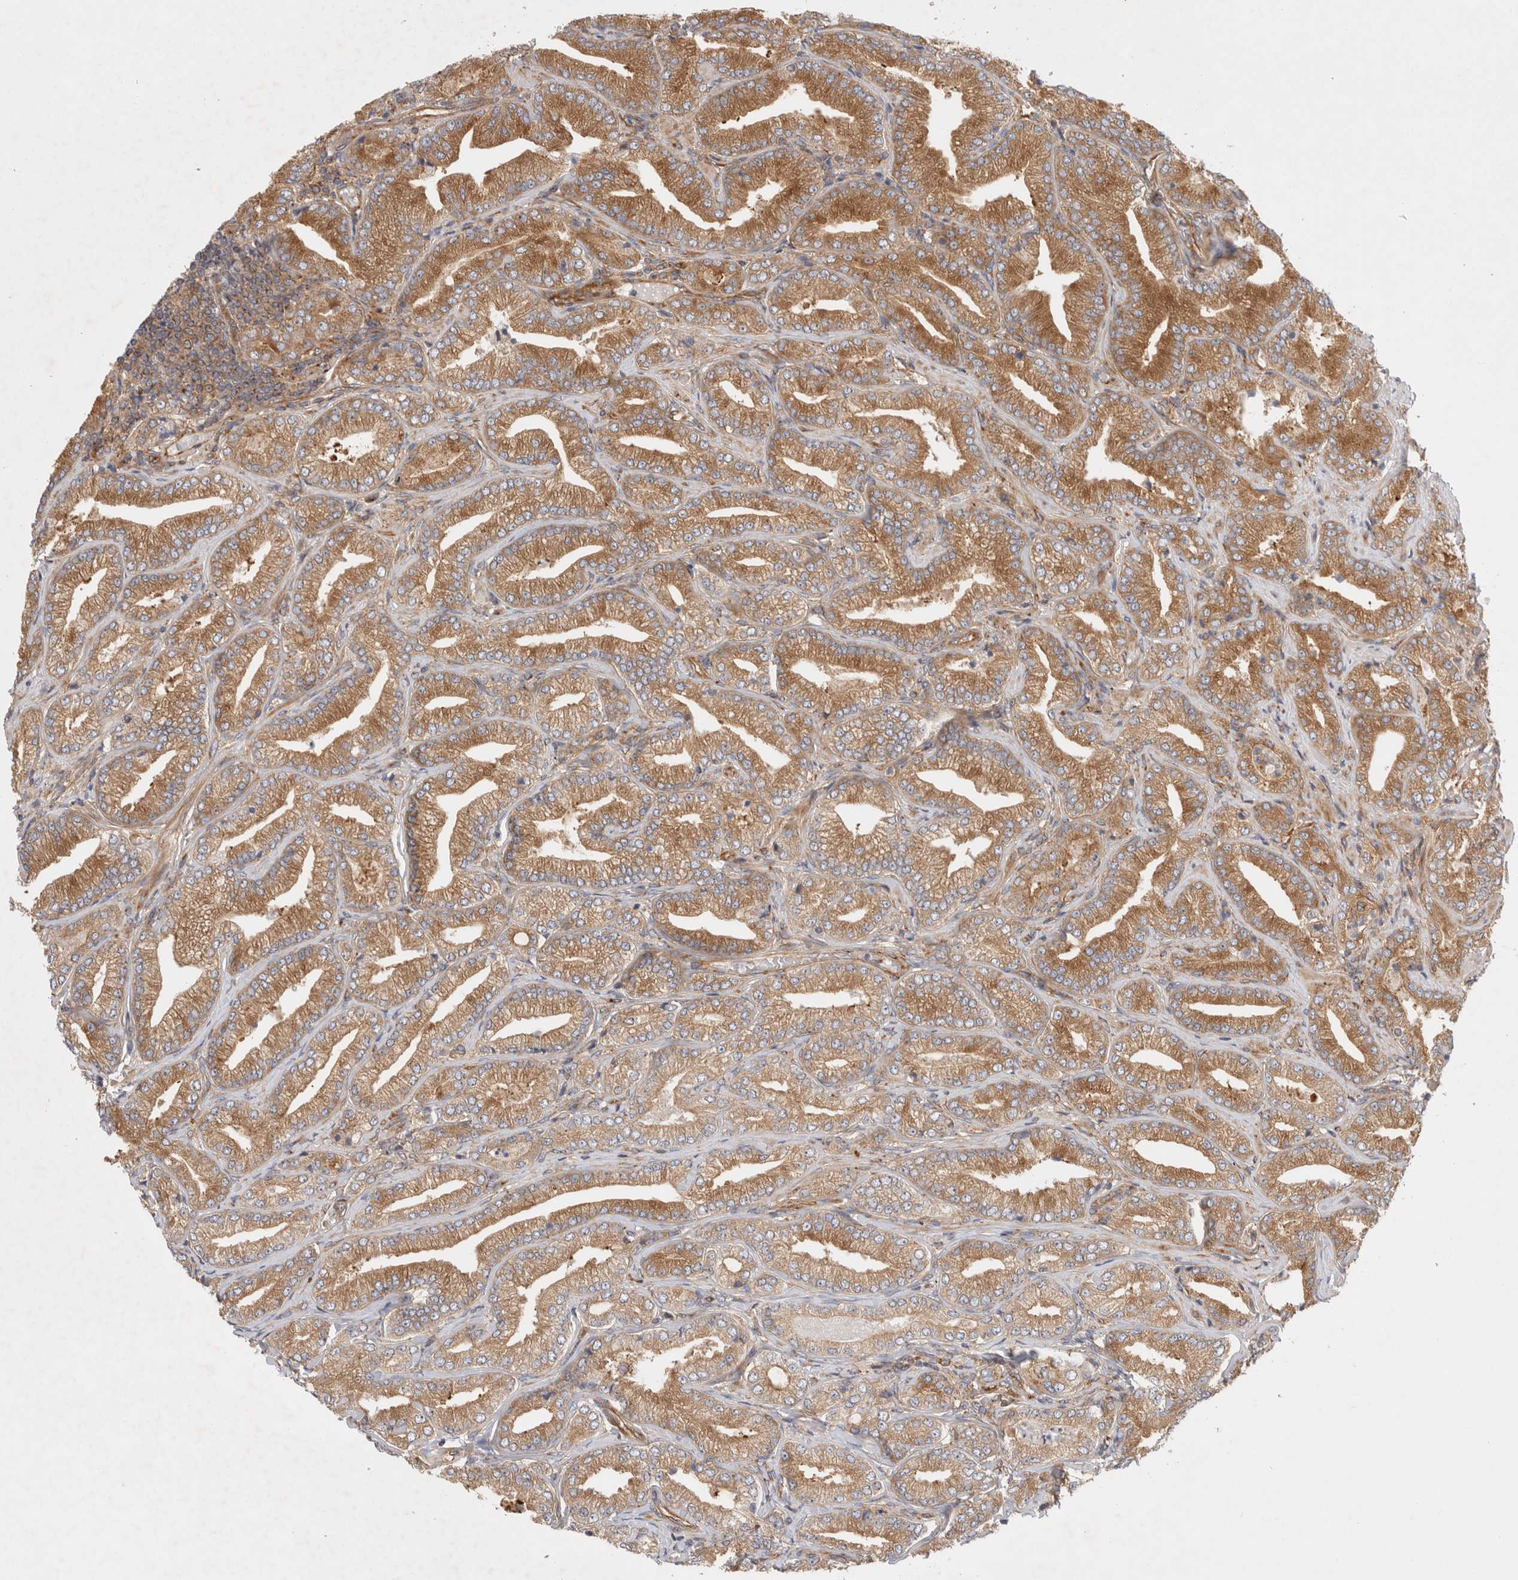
{"staining": {"intensity": "moderate", "quantity": ">75%", "location": "cytoplasmic/membranous"}, "tissue": "prostate cancer", "cell_type": "Tumor cells", "image_type": "cancer", "snomed": [{"axis": "morphology", "description": "Adenocarcinoma, Low grade"}, {"axis": "topography", "description": "Prostate"}], "caption": "Low-grade adenocarcinoma (prostate) was stained to show a protein in brown. There is medium levels of moderate cytoplasmic/membranous positivity in approximately >75% of tumor cells.", "gene": "GPR150", "patient": {"sex": "male", "age": 62}}